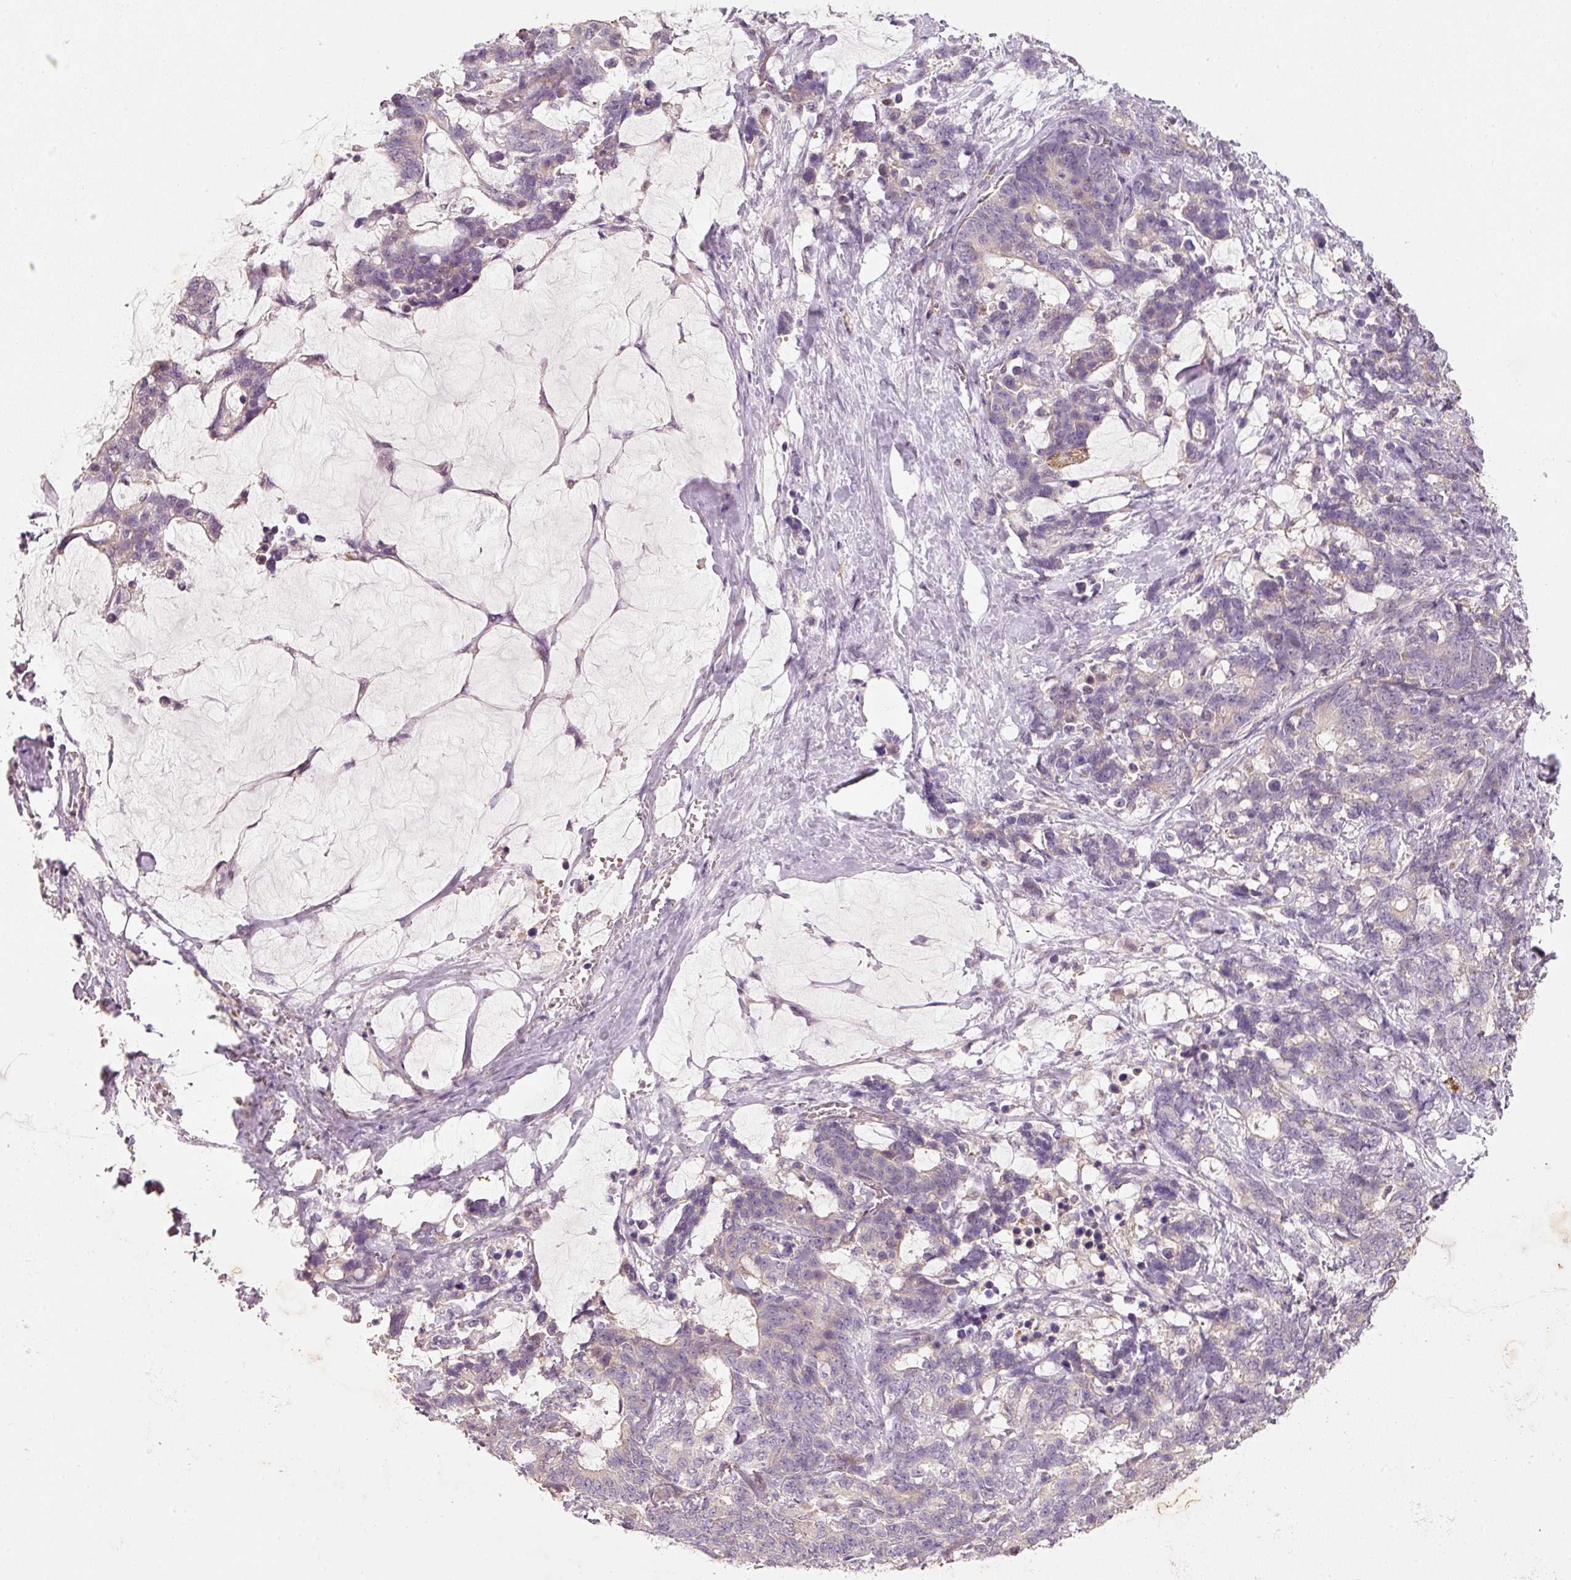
{"staining": {"intensity": "negative", "quantity": "none", "location": "none"}, "tissue": "stomach cancer", "cell_type": "Tumor cells", "image_type": "cancer", "snomed": [{"axis": "morphology", "description": "Normal tissue, NOS"}, {"axis": "morphology", "description": "Adenocarcinoma, NOS"}, {"axis": "topography", "description": "Stomach"}], "caption": "DAB immunohistochemical staining of human stomach adenocarcinoma displays no significant positivity in tumor cells.", "gene": "RGL2", "patient": {"sex": "female", "age": 64}}